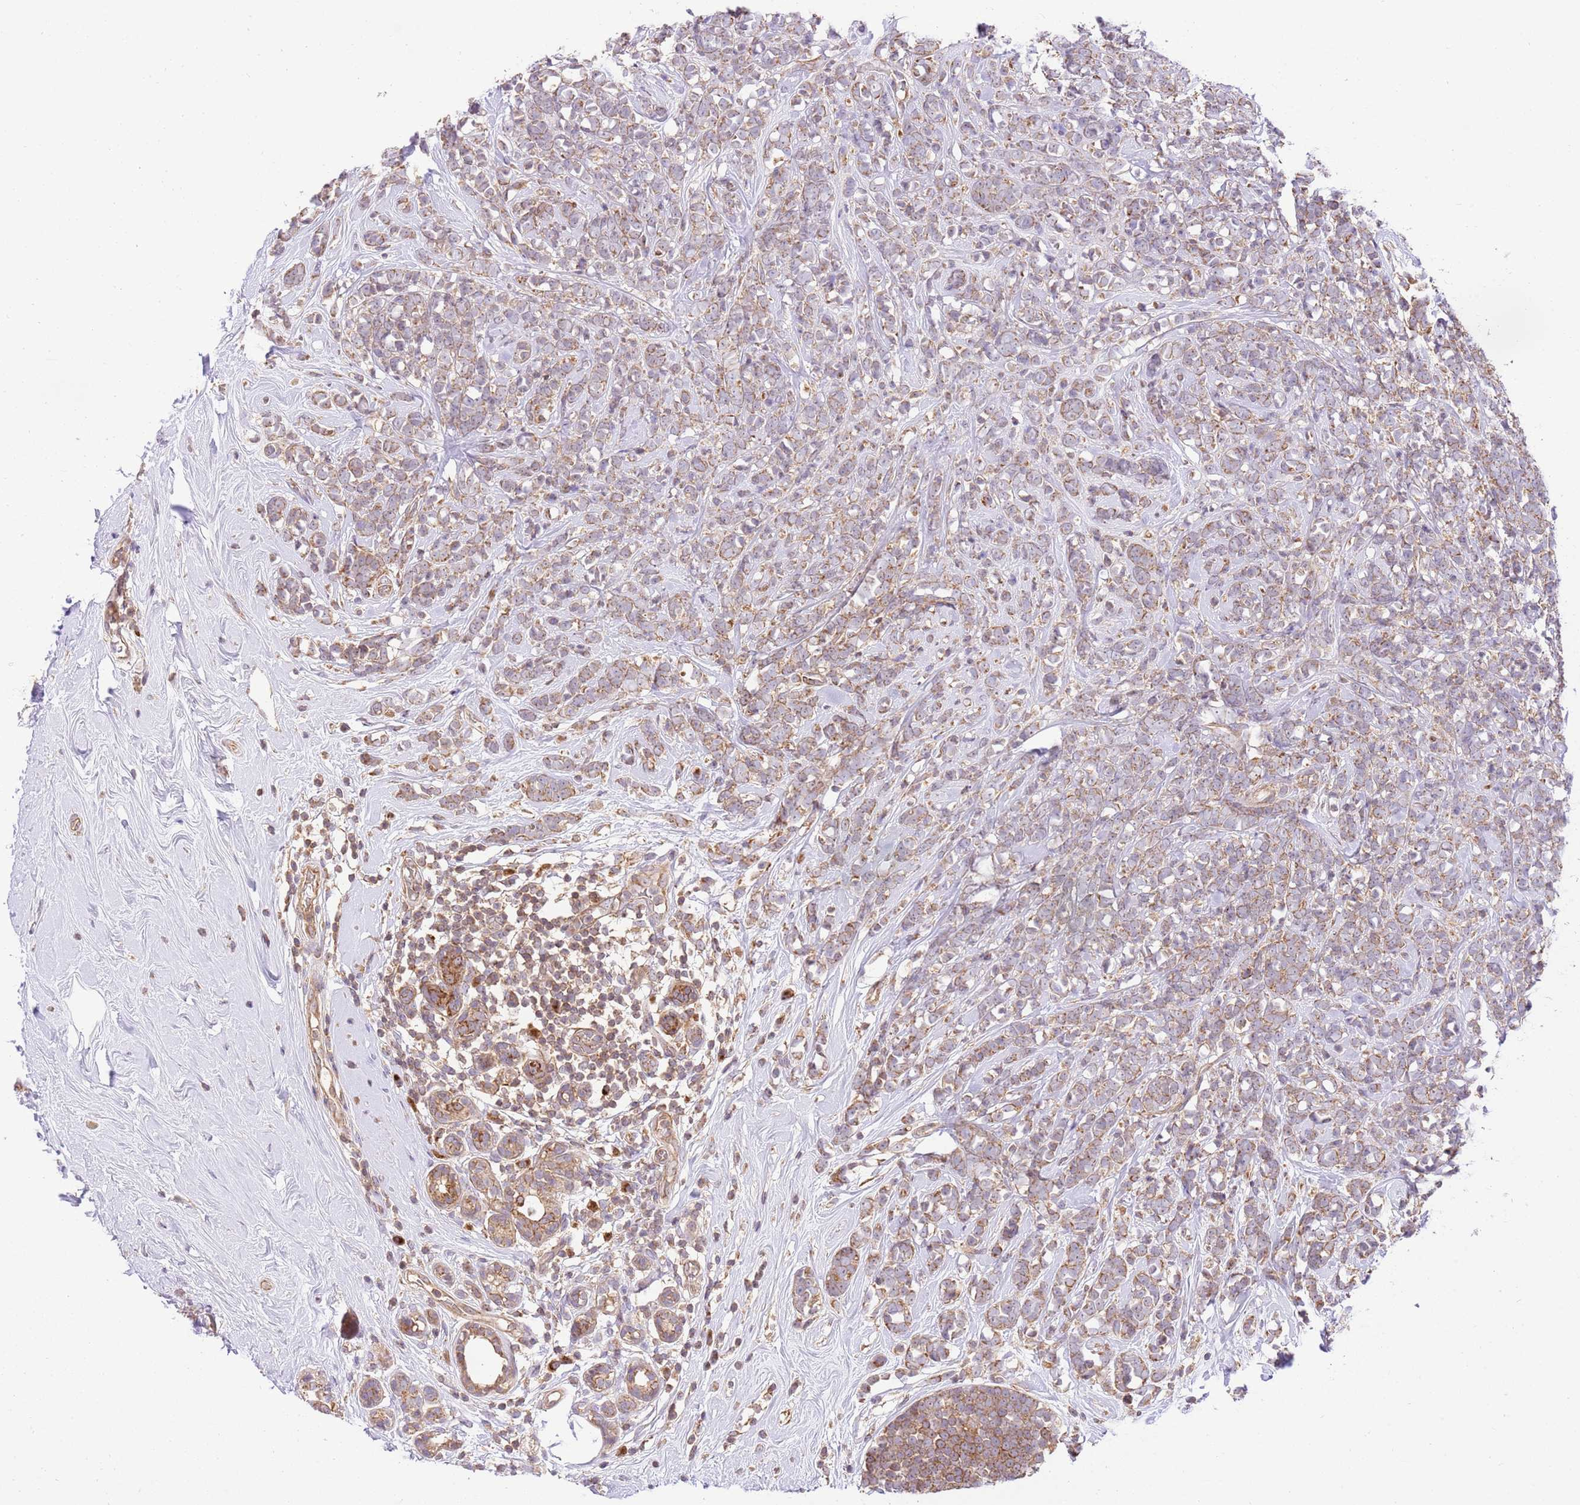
{"staining": {"intensity": "moderate", "quantity": "25%-75%", "location": "cytoplasmic/membranous"}, "tissue": "breast cancer", "cell_type": "Tumor cells", "image_type": "cancer", "snomed": [{"axis": "morphology", "description": "Lobular carcinoma"}, {"axis": "topography", "description": "Breast"}], "caption": "The micrograph exhibits a brown stain indicating the presence of a protein in the cytoplasmic/membranous of tumor cells in breast cancer.", "gene": "SPATA2L", "patient": {"sex": "female", "age": 58}}